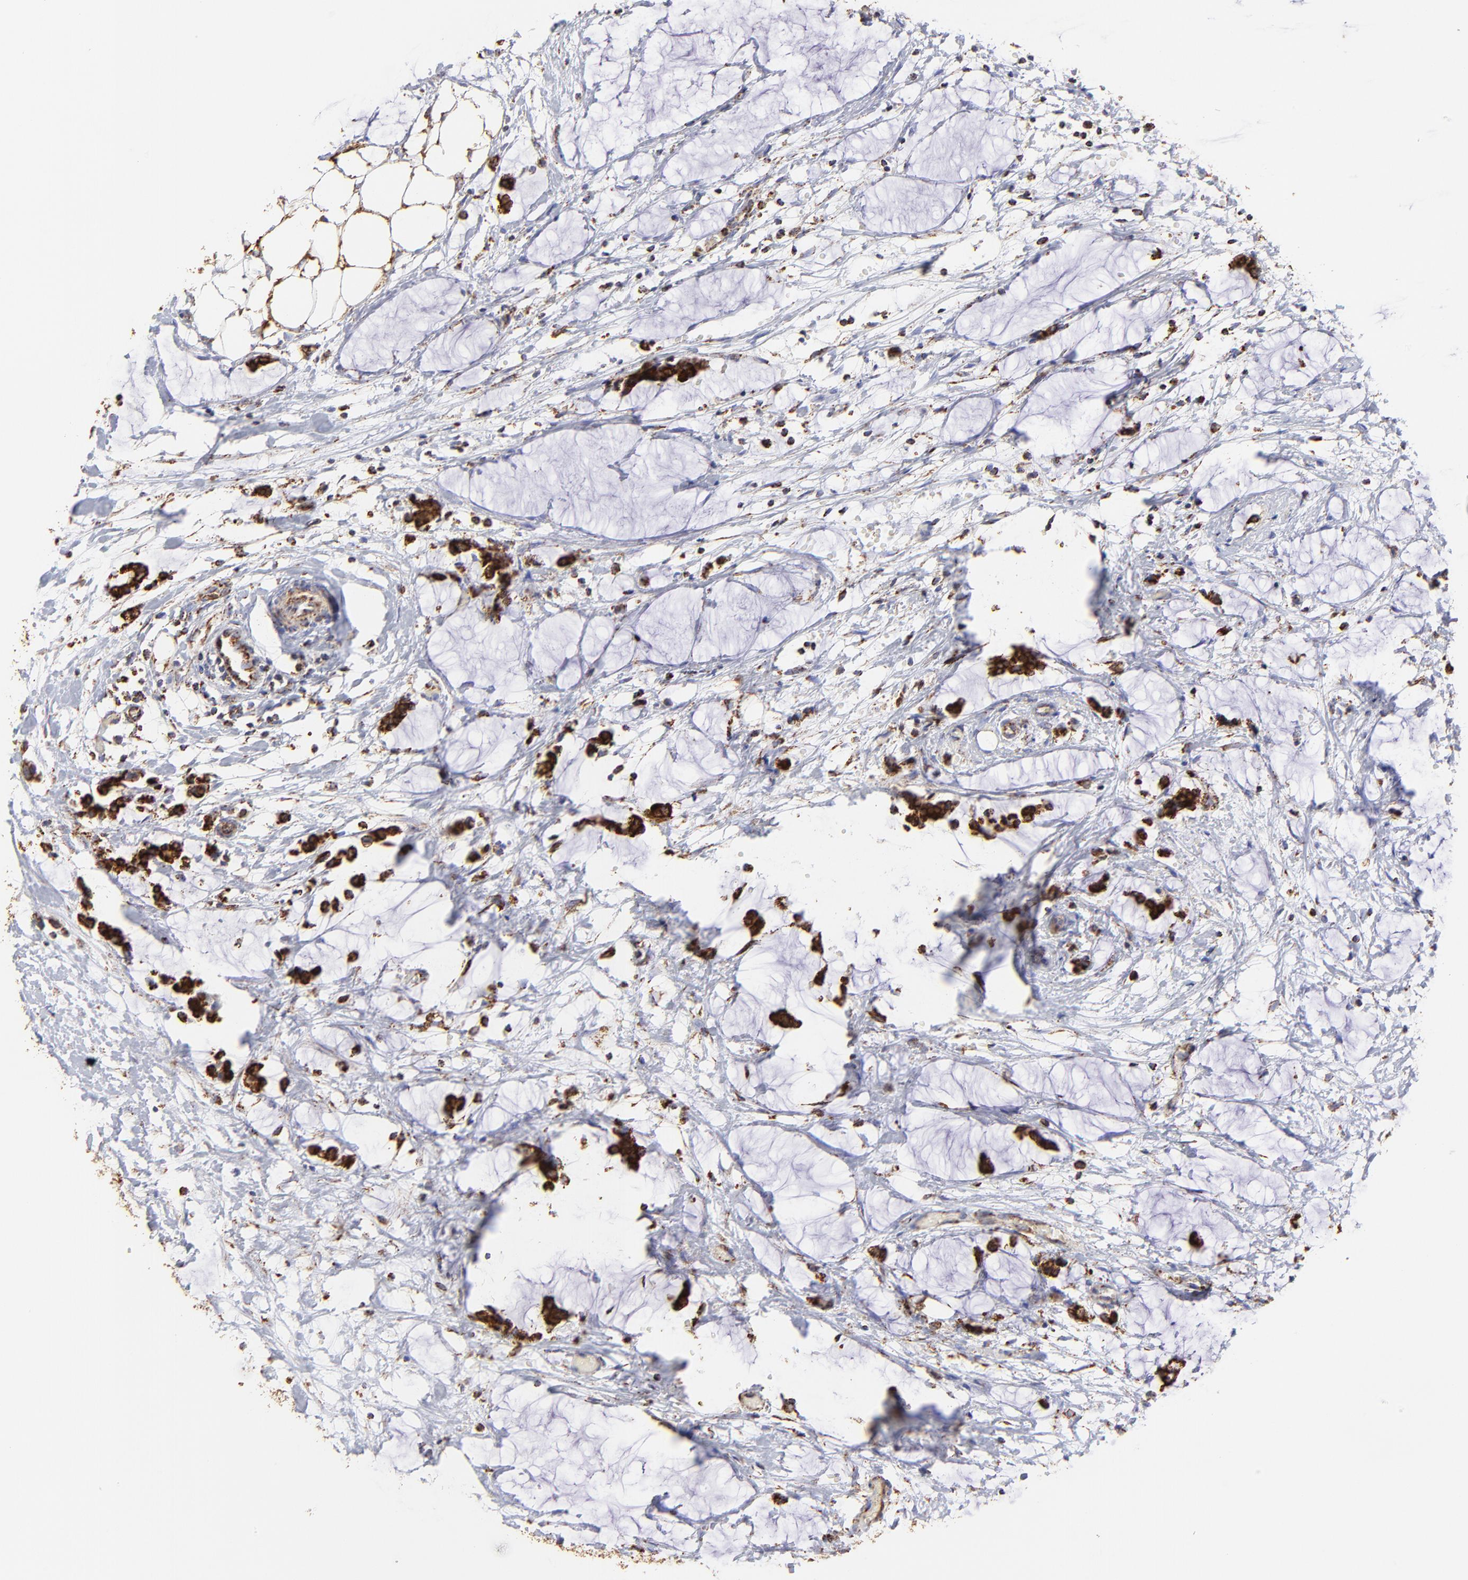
{"staining": {"intensity": "strong", "quantity": ">75%", "location": "cytoplasmic/membranous"}, "tissue": "colorectal cancer", "cell_type": "Tumor cells", "image_type": "cancer", "snomed": [{"axis": "morphology", "description": "Adenocarcinoma, NOS"}, {"axis": "topography", "description": "Colon"}], "caption": "Protein staining displays strong cytoplasmic/membranous positivity in approximately >75% of tumor cells in adenocarcinoma (colorectal).", "gene": "ECH1", "patient": {"sex": "male", "age": 14}}